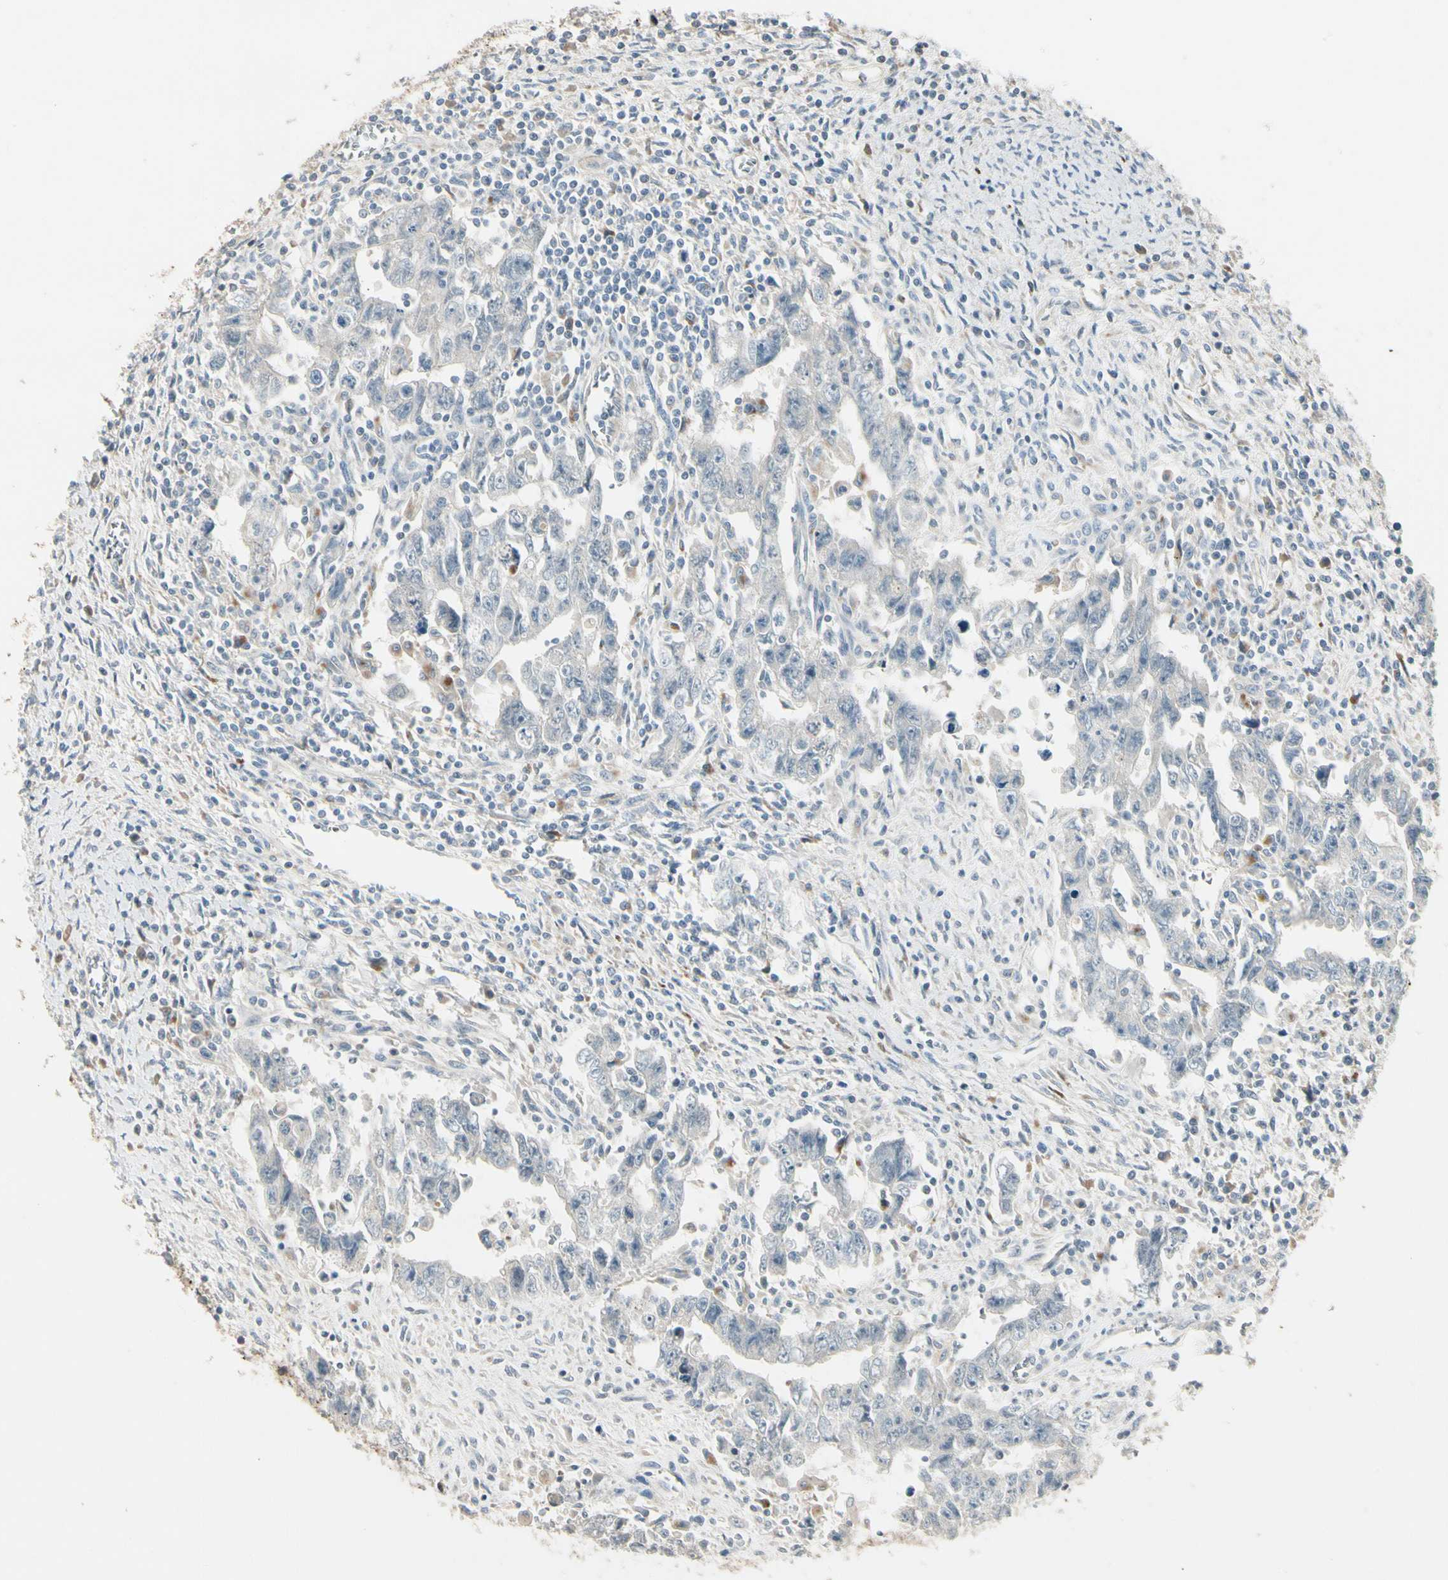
{"staining": {"intensity": "negative", "quantity": "none", "location": "none"}, "tissue": "testis cancer", "cell_type": "Tumor cells", "image_type": "cancer", "snomed": [{"axis": "morphology", "description": "Carcinoma, Embryonal, NOS"}, {"axis": "topography", "description": "Testis"}], "caption": "The photomicrograph demonstrates no significant expression in tumor cells of embryonal carcinoma (testis). The staining was performed using DAB to visualize the protein expression in brown, while the nuclei were stained in blue with hematoxylin (Magnification: 20x).", "gene": "SKIL", "patient": {"sex": "male", "age": 28}}